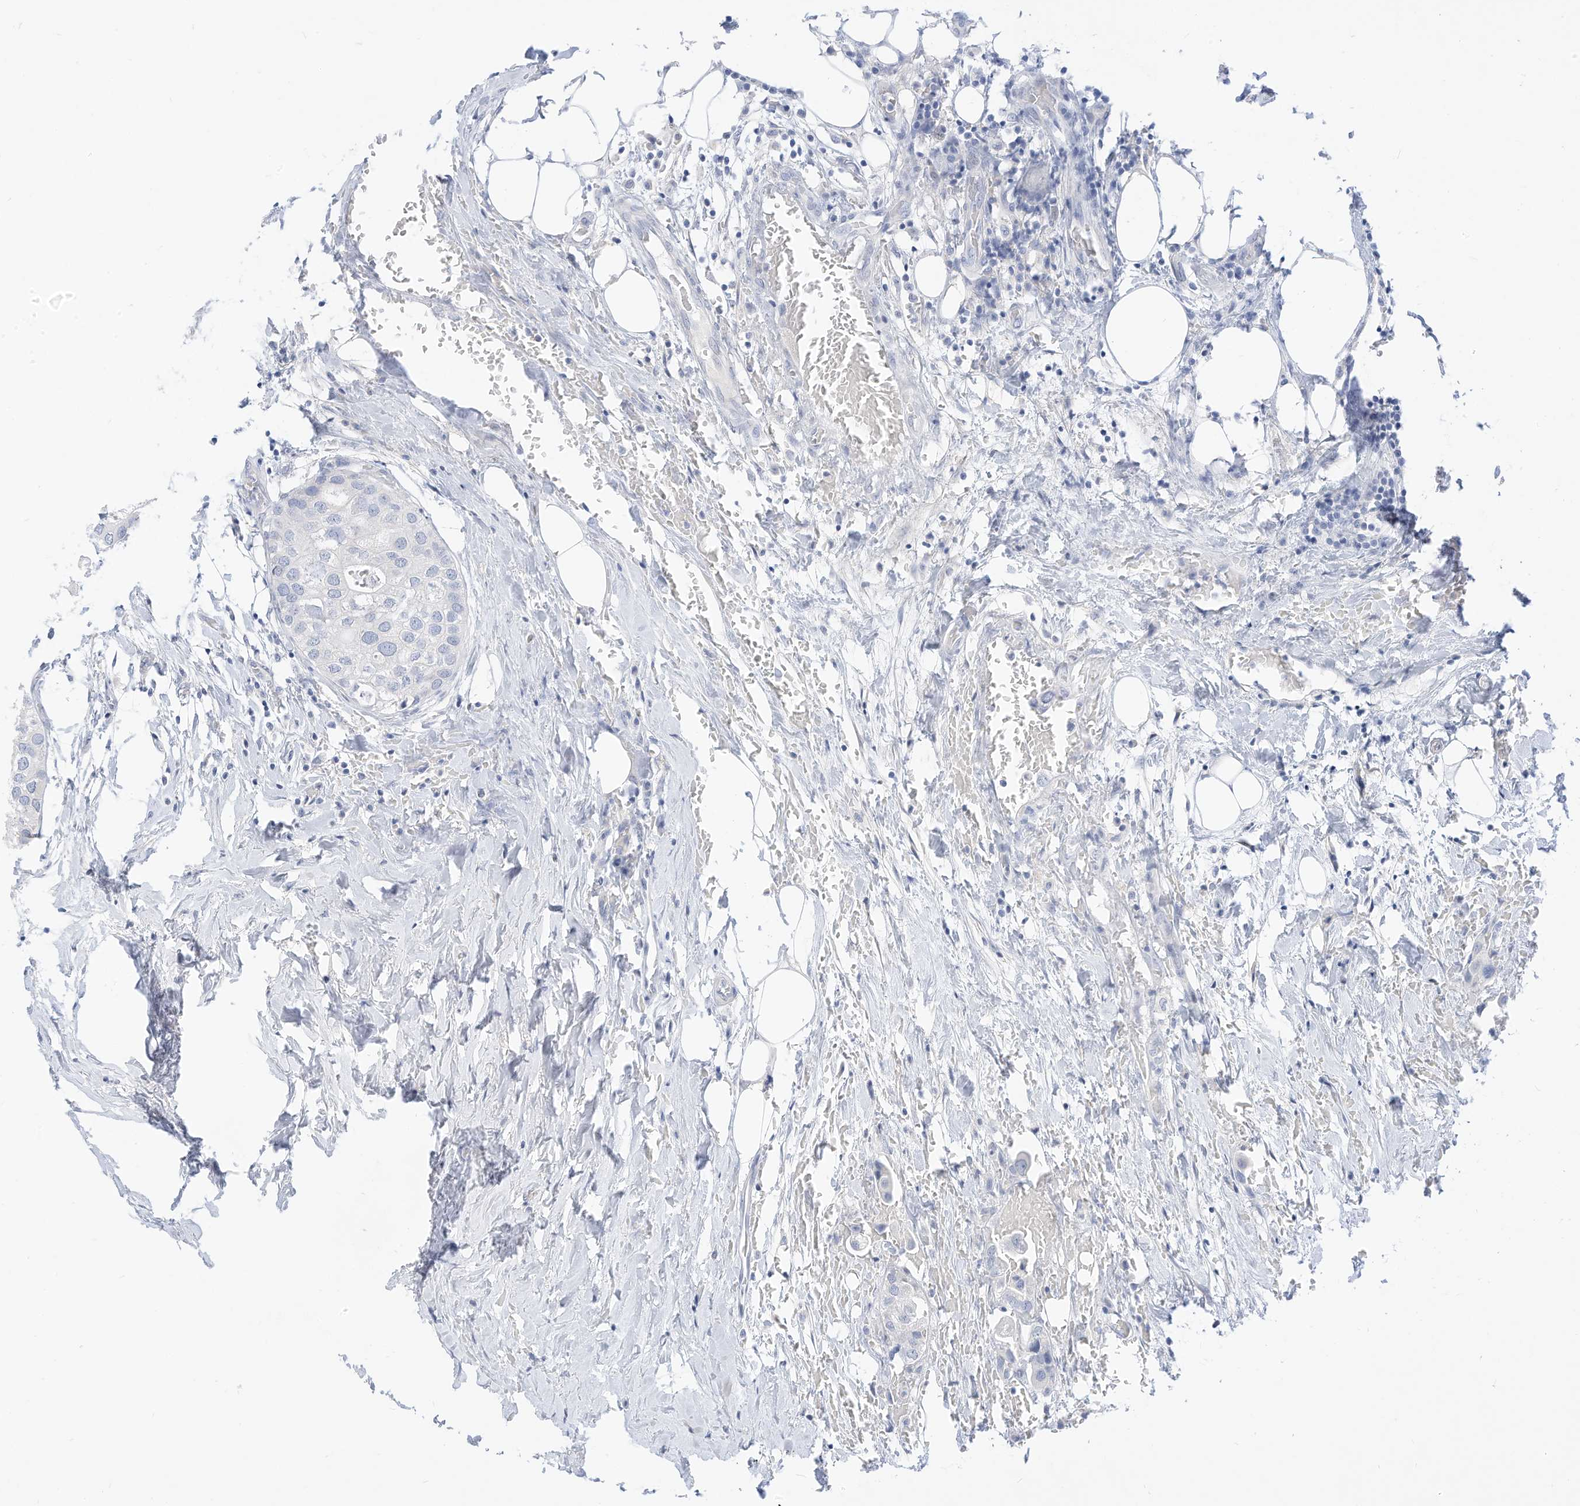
{"staining": {"intensity": "negative", "quantity": "none", "location": "none"}, "tissue": "urothelial cancer", "cell_type": "Tumor cells", "image_type": "cancer", "snomed": [{"axis": "morphology", "description": "Urothelial carcinoma, High grade"}, {"axis": "topography", "description": "Urinary bladder"}], "caption": "Immunohistochemistry (IHC) histopathology image of neoplastic tissue: urothelial carcinoma (high-grade) stained with DAB demonstrates no significant protein staining in tumor cells.", "gene": "SPOCD1", "patient": {"sex": "male", "age": 64}}